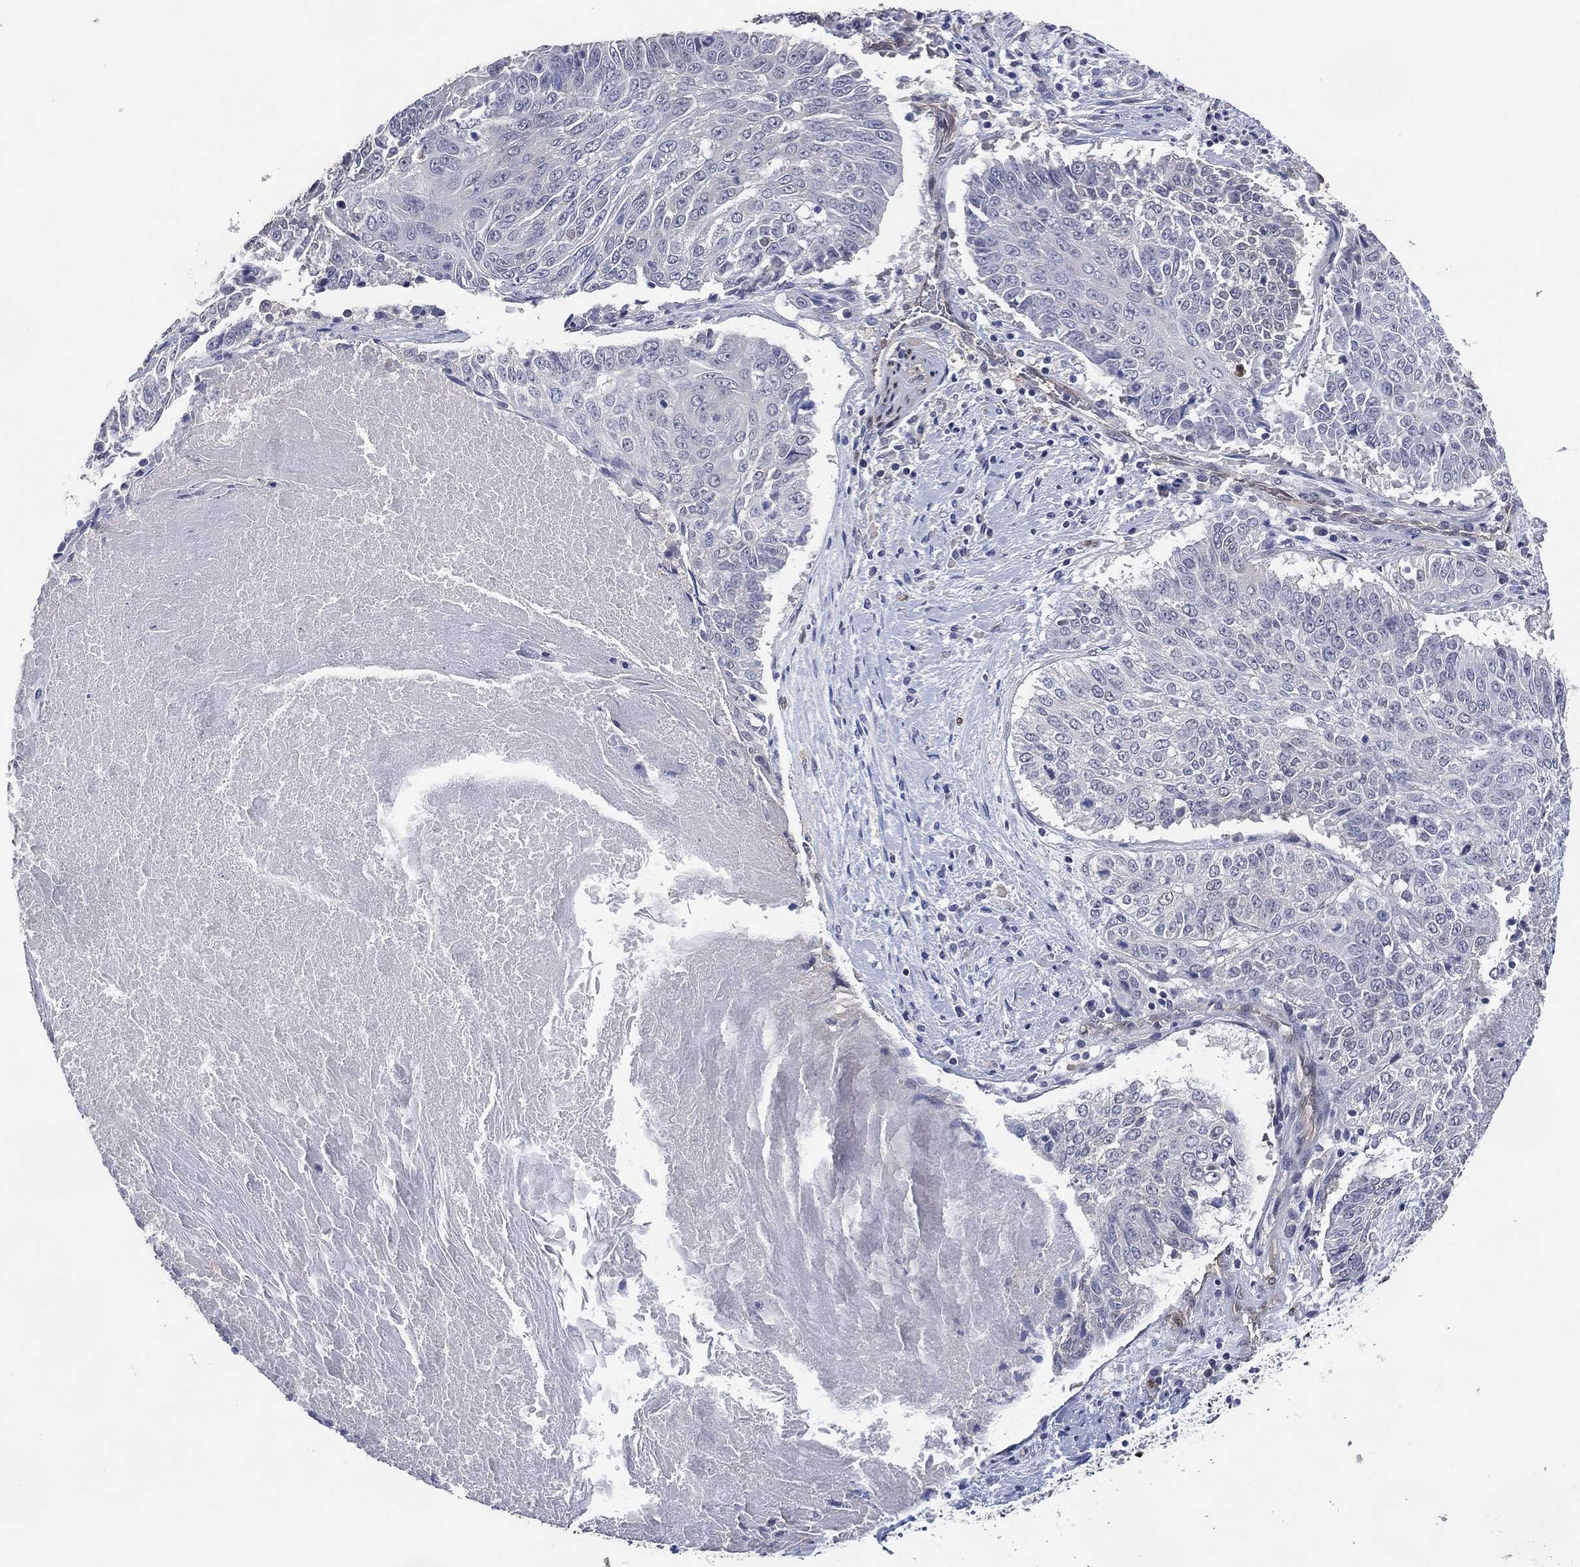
{"staining": {"intensity": "negative", "quantity": "none", "location": "none"}, "tissue": "lung cancer", "cell_type": "Tumor cells", "image_type": "cancer", "snomed": [{"axis": "morphology", "description": "Squamous cell carcinoma, NOS"}, {"axis": "topography", "description": "Lung"}], "caption": "Tumor cells show no significant protein positivity in lung cancer (squamous cell carcinoma).", "gene": "AK1", "patient": {"sex": "male", "age": 64}}